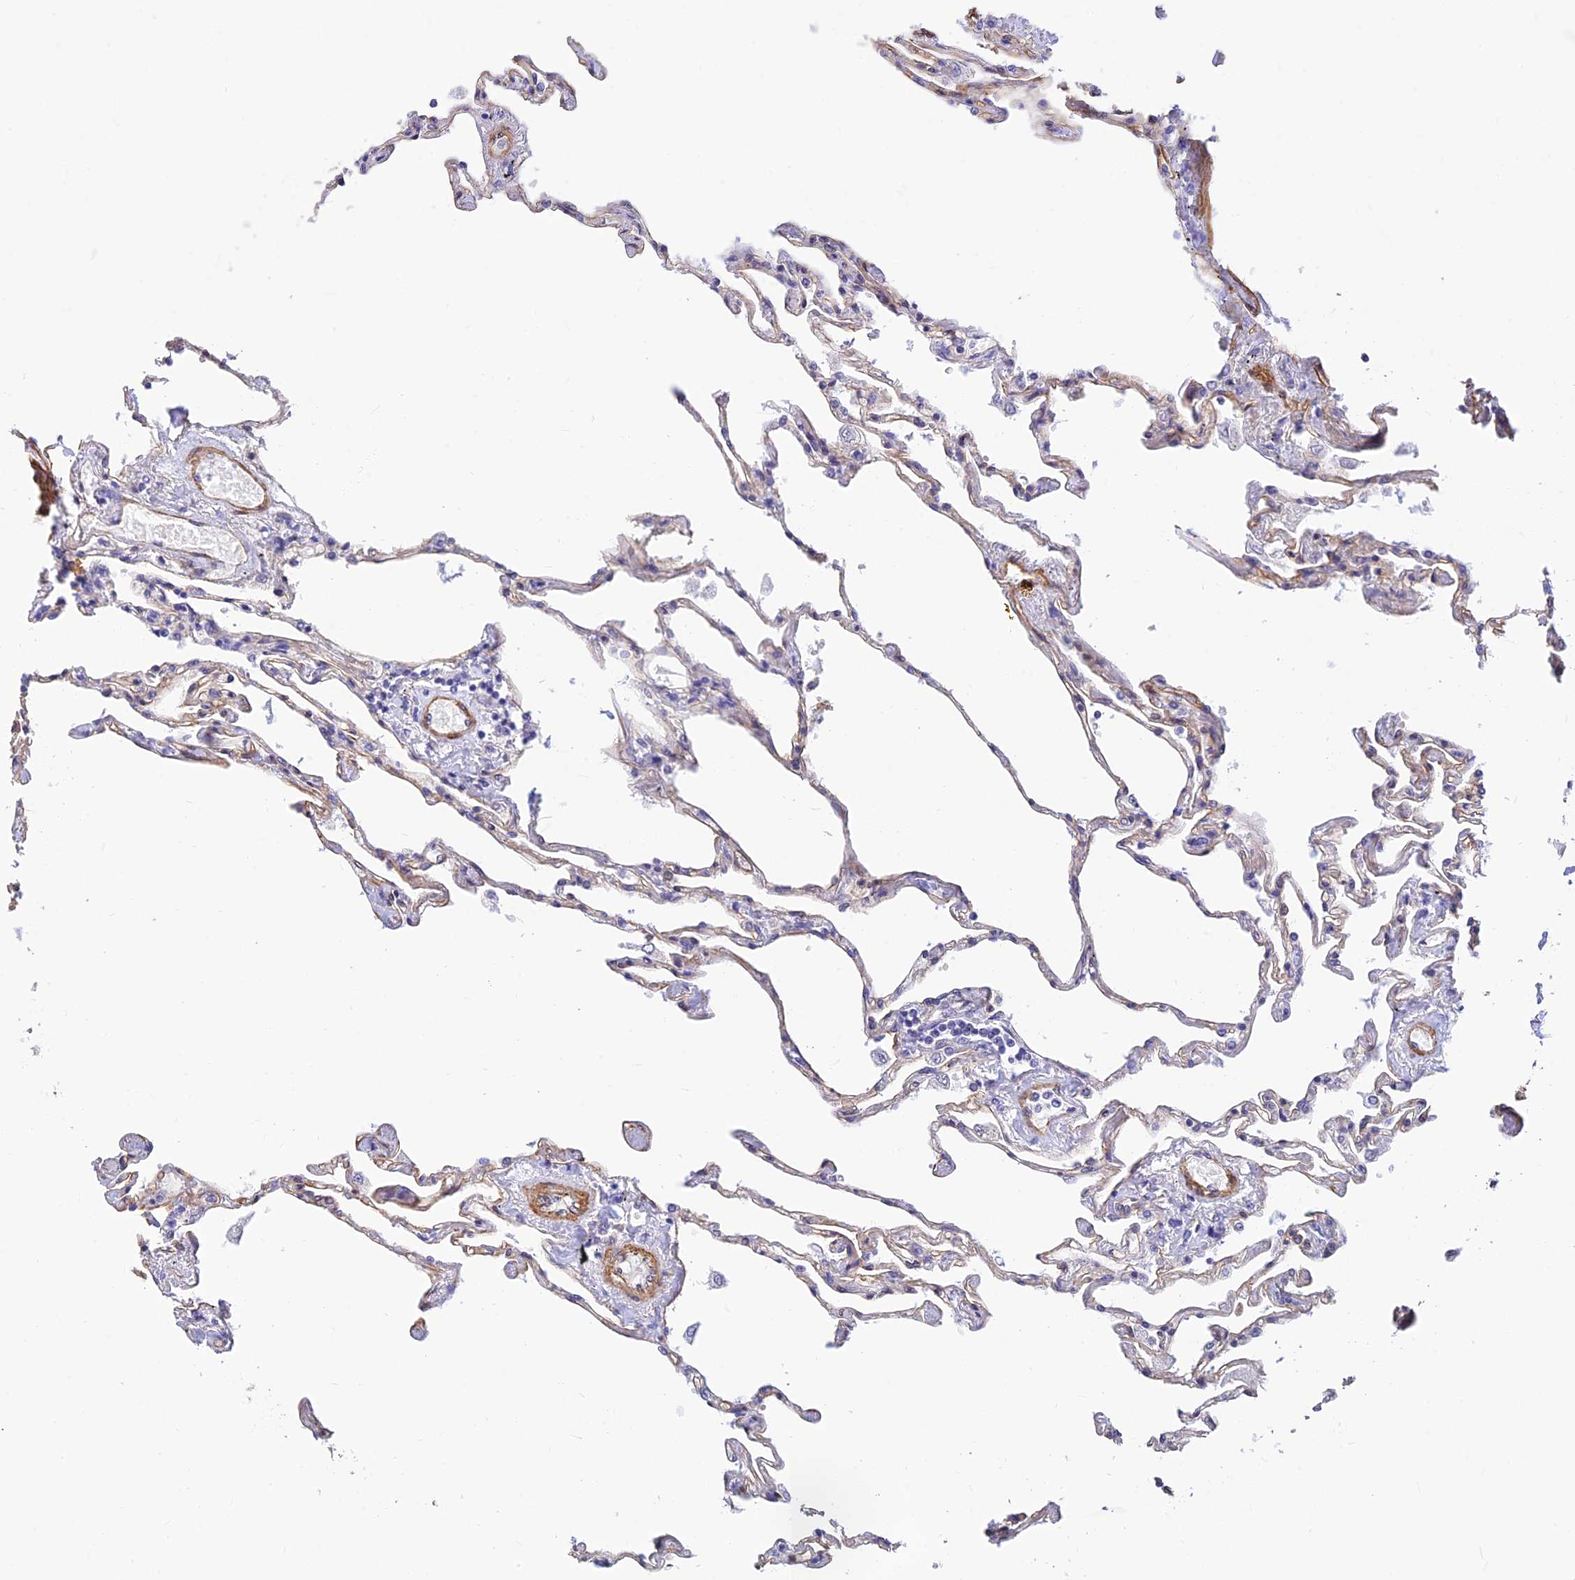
{"staining": {"intensity": "weak", "quantity": "25%-75%", "location": "cytoplasmic/membranous"}, "tissue": "lung", "cell_type": "Alveolar cells", "image_type": "normal", "snomed": [{"axis": "morphology", "description": "Normal tissue, NOS"}, {"axis": "topography", "description": "Lung"}], "caption": "Immunohistochemistry histopathology image of normal lung stained for a protein (brown), which shows low levels of weak cytoplasmic/membranous expression in about 25%-75% of alveolar cells.", "gene": "ALDH1L2", "patient": {"sex": "female", "age": 67}}